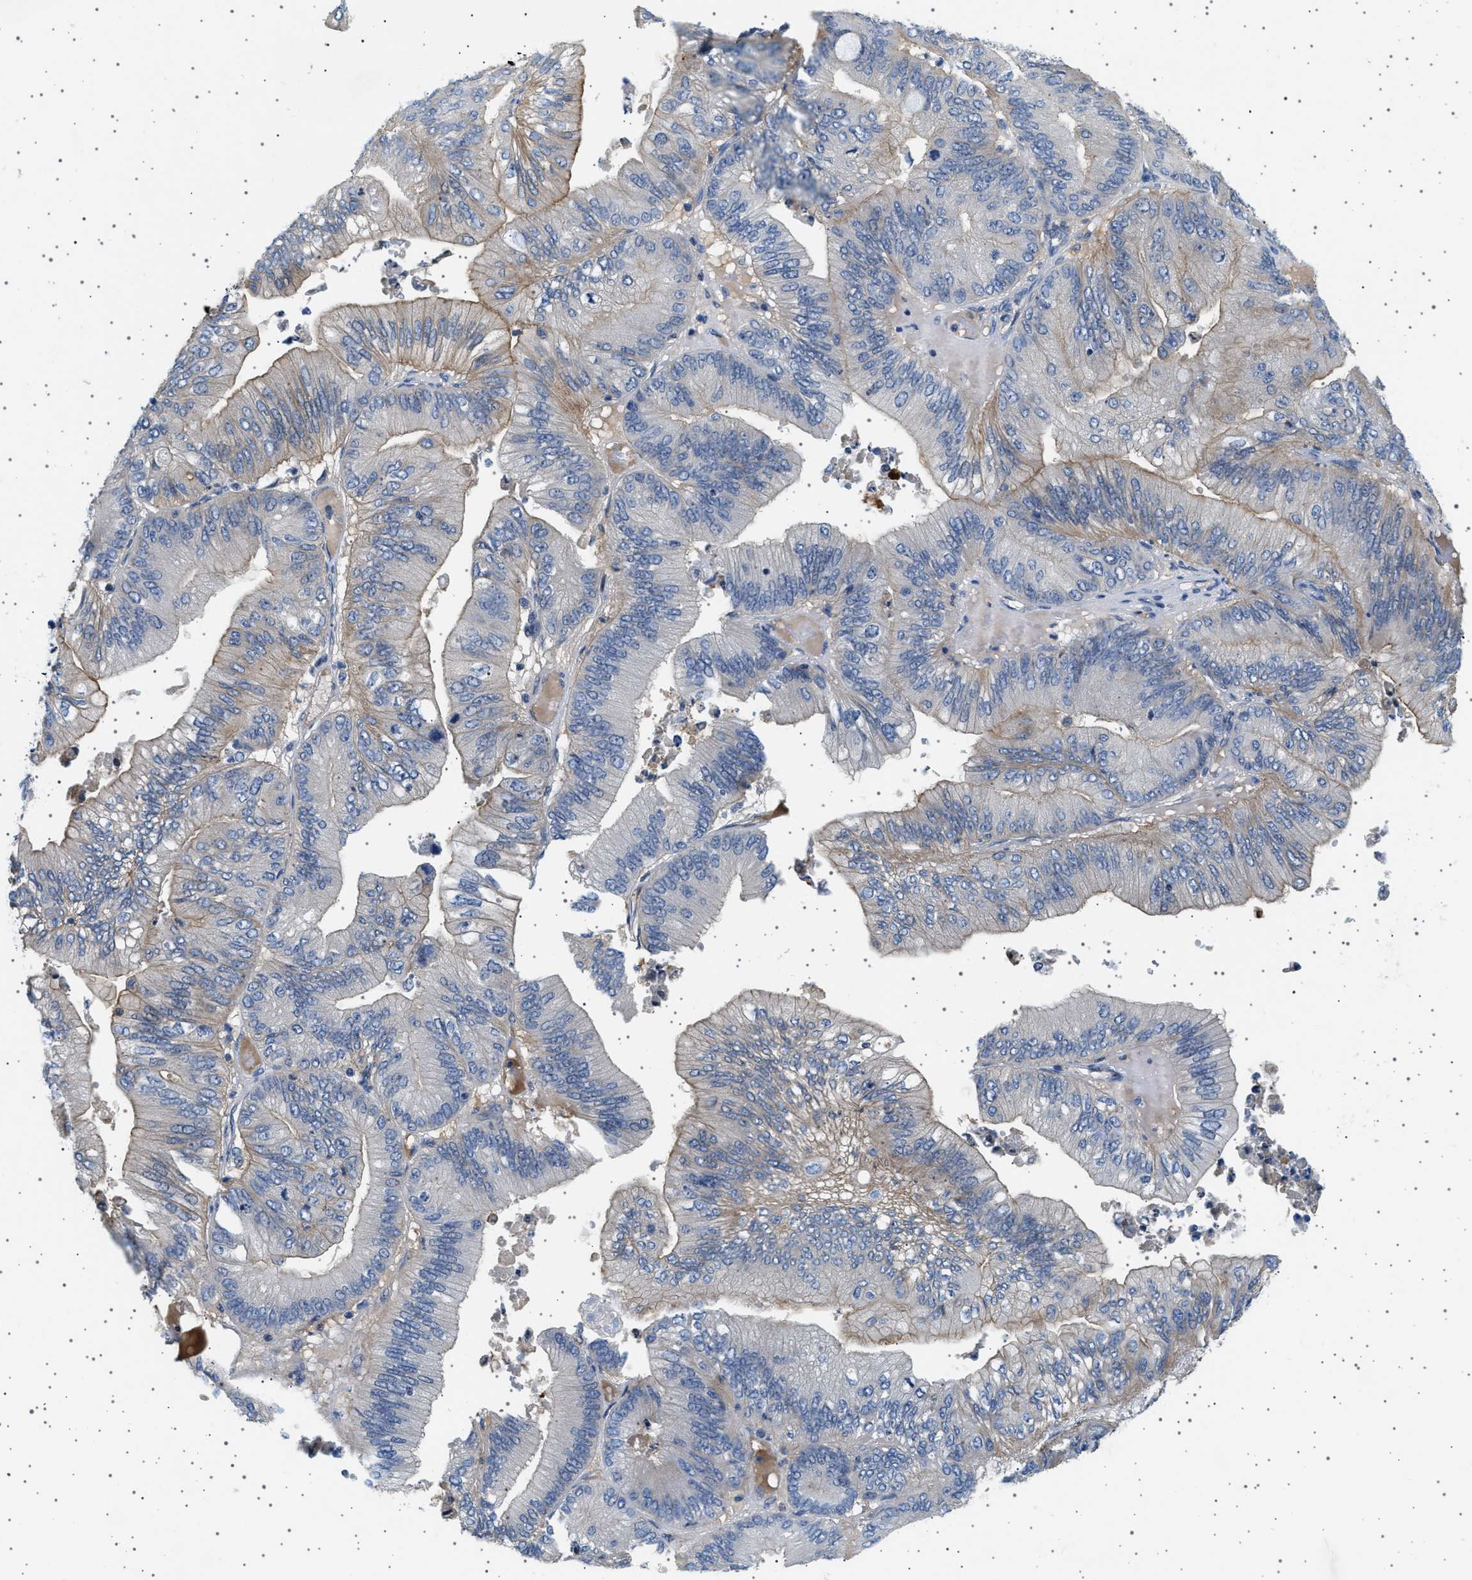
{"staining": {"intensity": "weak", "quantity": "25%-75%", "location": "cytoplasmic/membranous"}, "tissue": "ovarian cancer", "cell_type": "Tumor cells", "image_type": "cancer", "snomed": [{"axis": "morphology", "description": "Cystadenocarcinoma, mucinous, NOS"}, {"axis": "topography", "description": "Ovary"}], "caption": "A brown stain labels weak cytoplasmic/membranous expression of a protein in human ovarian cancer tumor cells.", "gene": "PLPP6", "patient": {"sex": "female", "age": 61}}